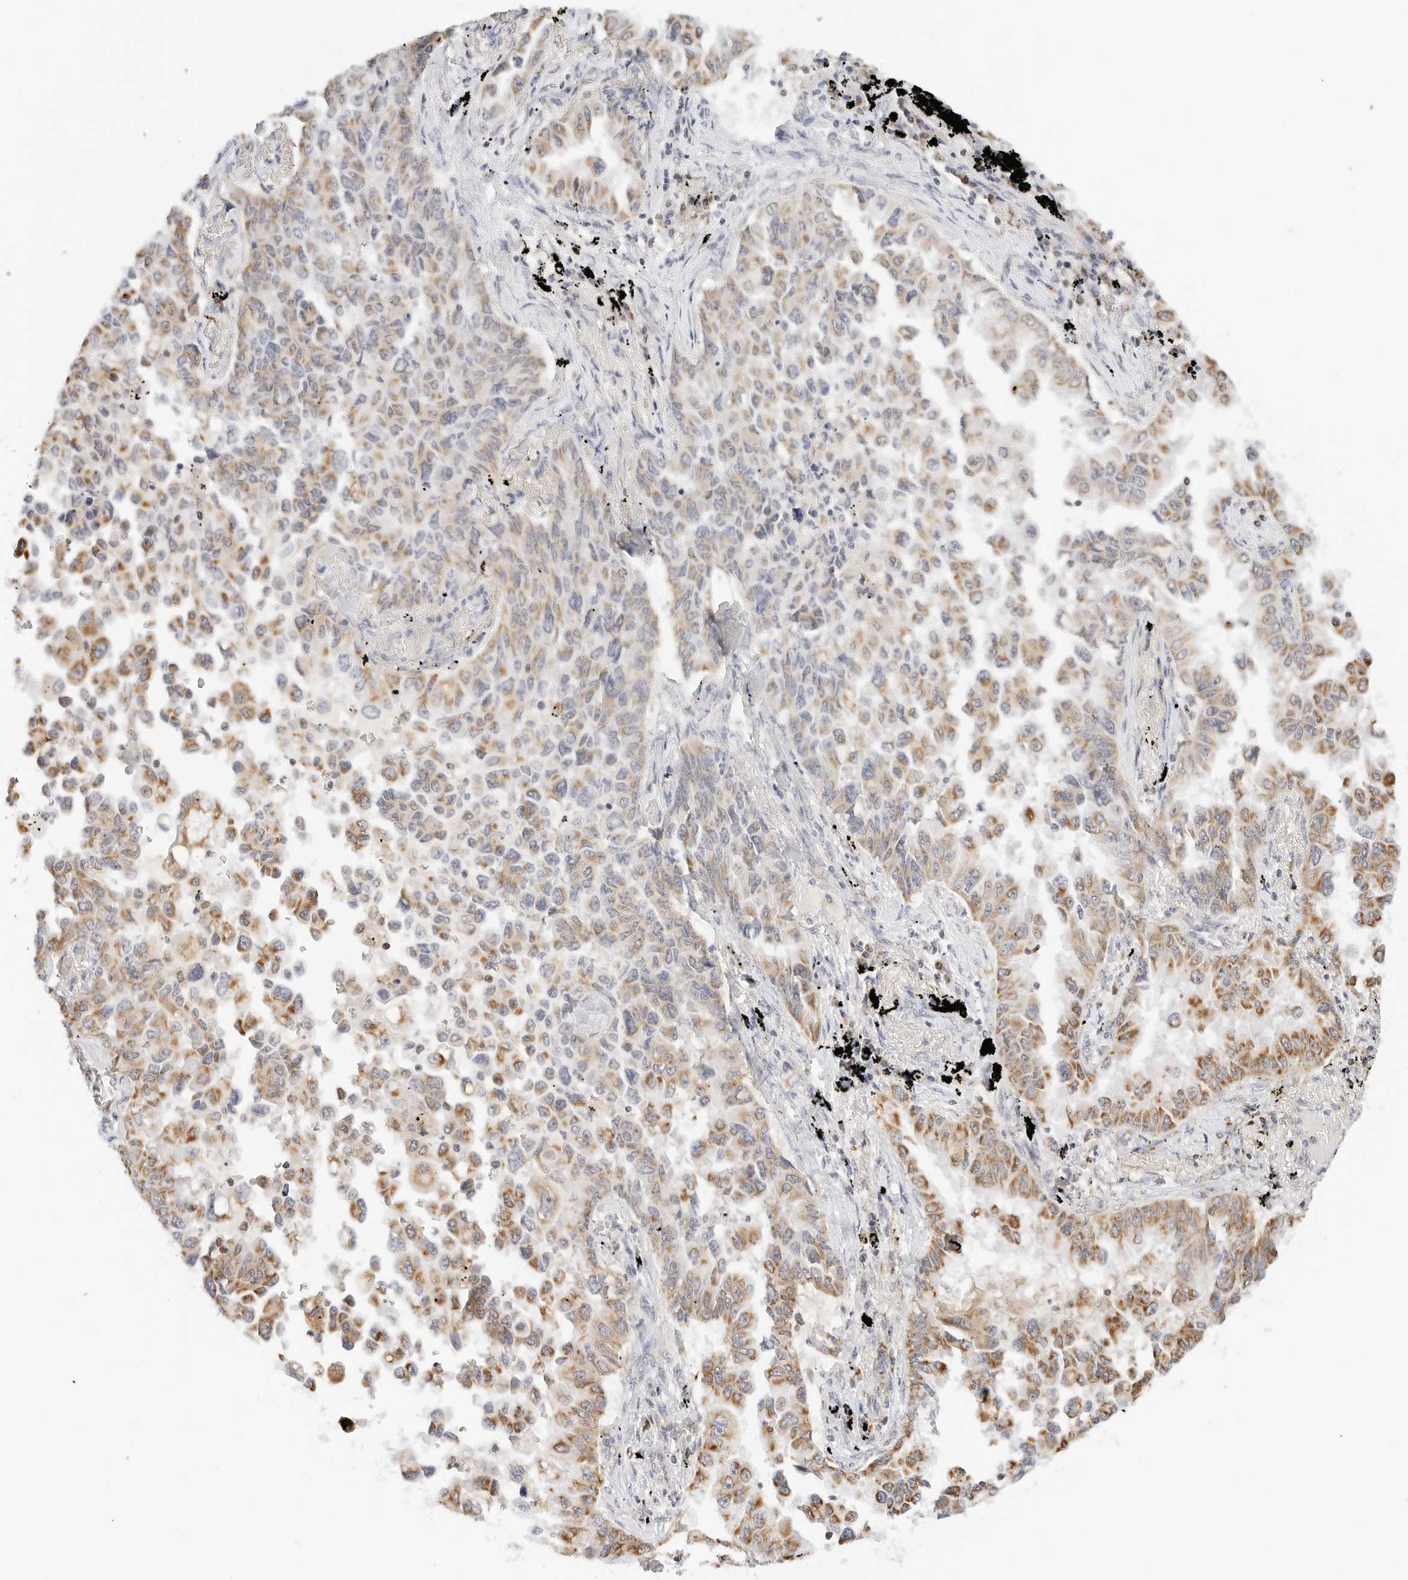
{"staining": {"intensity": "moderate", "quantity": "25%-75%", "location": "cytoplasmic/membranous"}, "tissue": "lung cancer", "cell_type": "Tumor cells", "image_type": "cancer", "snomed": [{"axis": "morphology", "description": "Adenocarcinoma, NOS"}, {"axis": "topography", "description": "Lung"}], "caption": "Tumor cells demonstrate medium levels of moderate cytoplasmic/membranous positivity in approximately 25%-75% of cells in human lung cancer (adenocarcinoma).", "gene": "ATL1", "patient": {"sex": "female", "age": 67}}